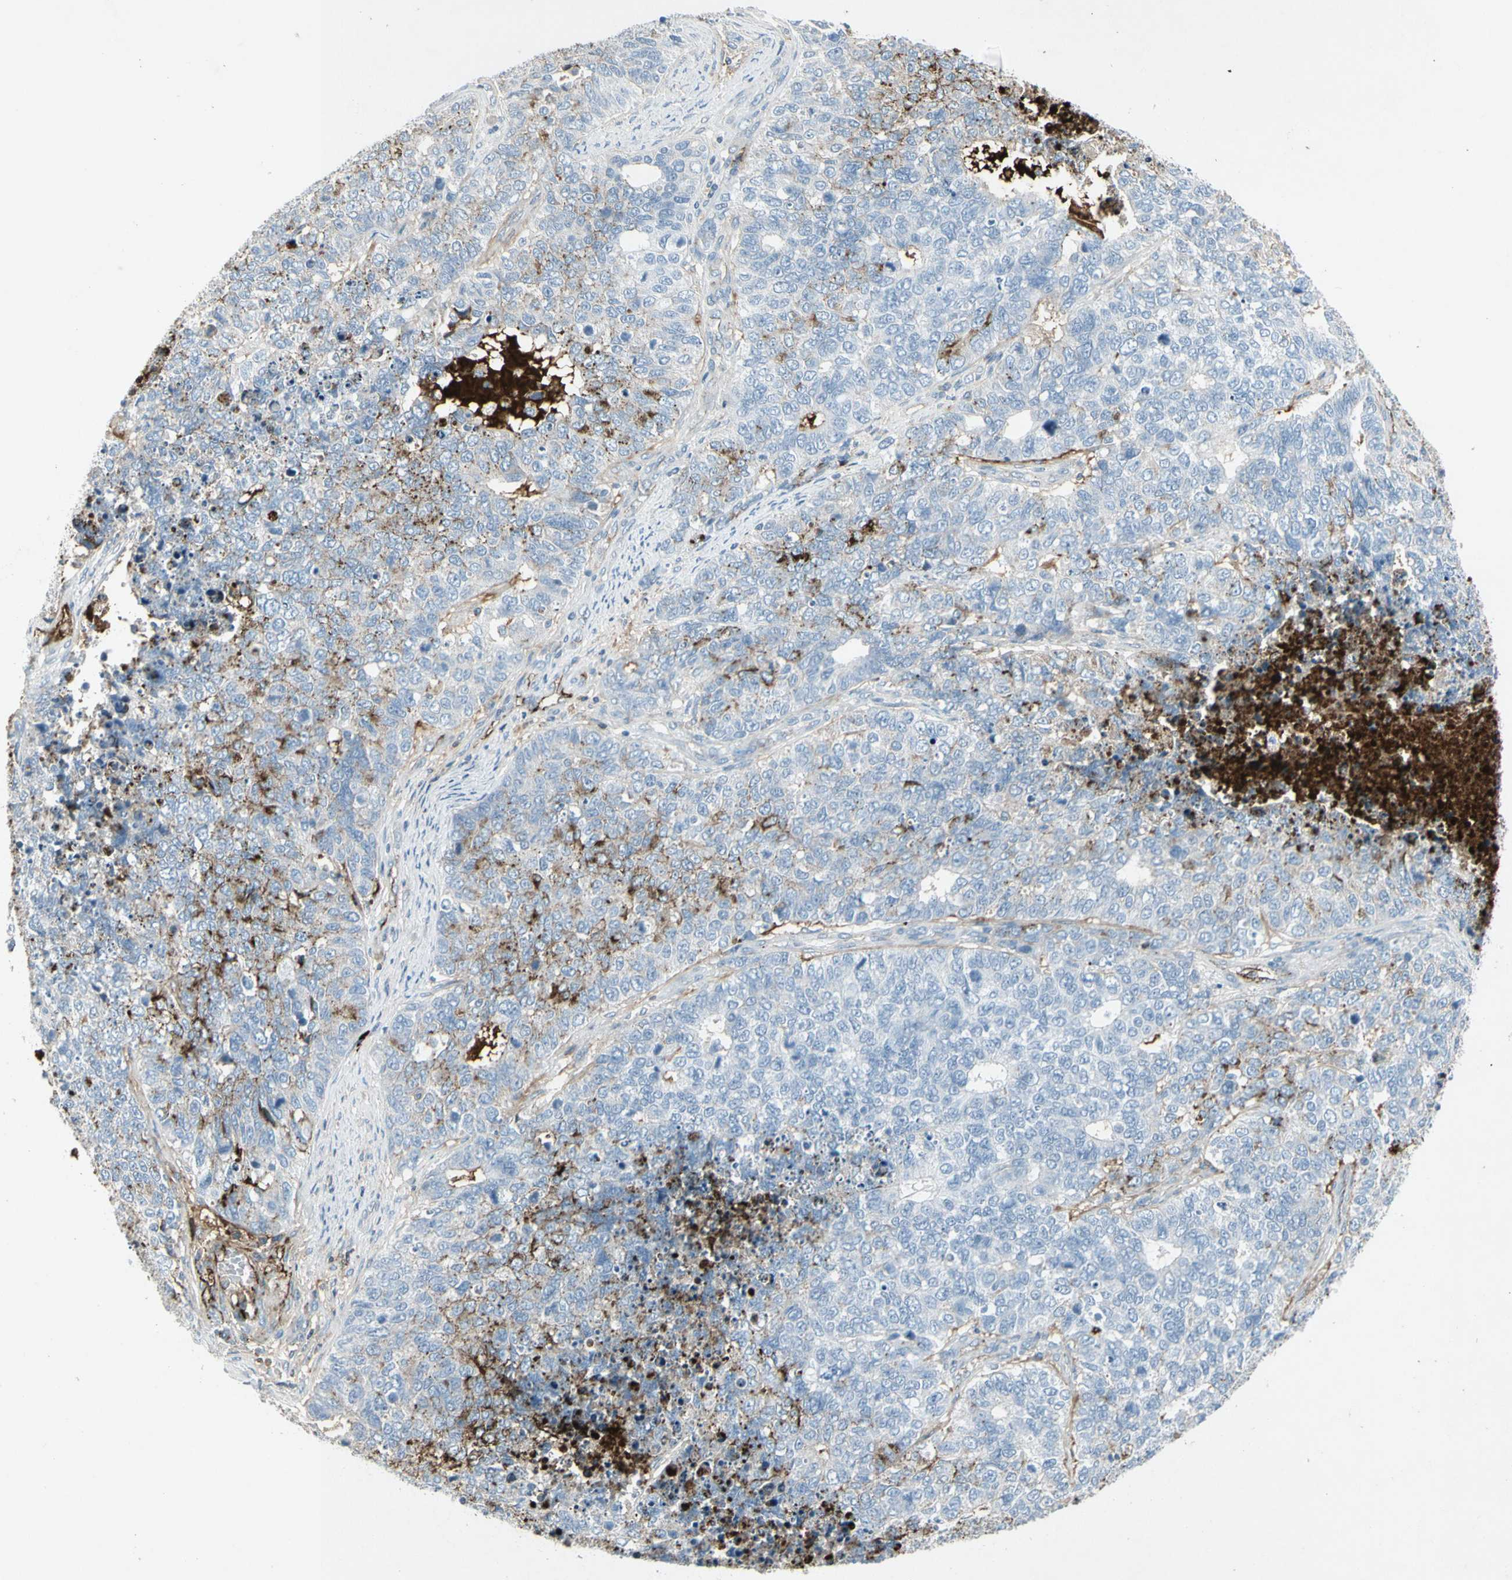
{"staining": {"intensity": "moderate", "quantity": "<25%", "location": "cytoplasmic/membranous"}, "tissue": "cervical cancer", "cell_type": "Tumor cells", "image_type": "cancer", "snomed": [{"axis": "morphology", "description": "Squamous cell carcinoma, NOS"}, {"axis": "topography", "description": "Cervix"}], "caption": "Protein positivity by immunohistochemistry shows moderate cytoplasmic/membranous expression in approximately <25% of tumor cells in cervical squamous cell carcinoma. Nuclei are stained in blue.", "gene": "IGHM", "patient": {"sex": "female", "age": 63}}